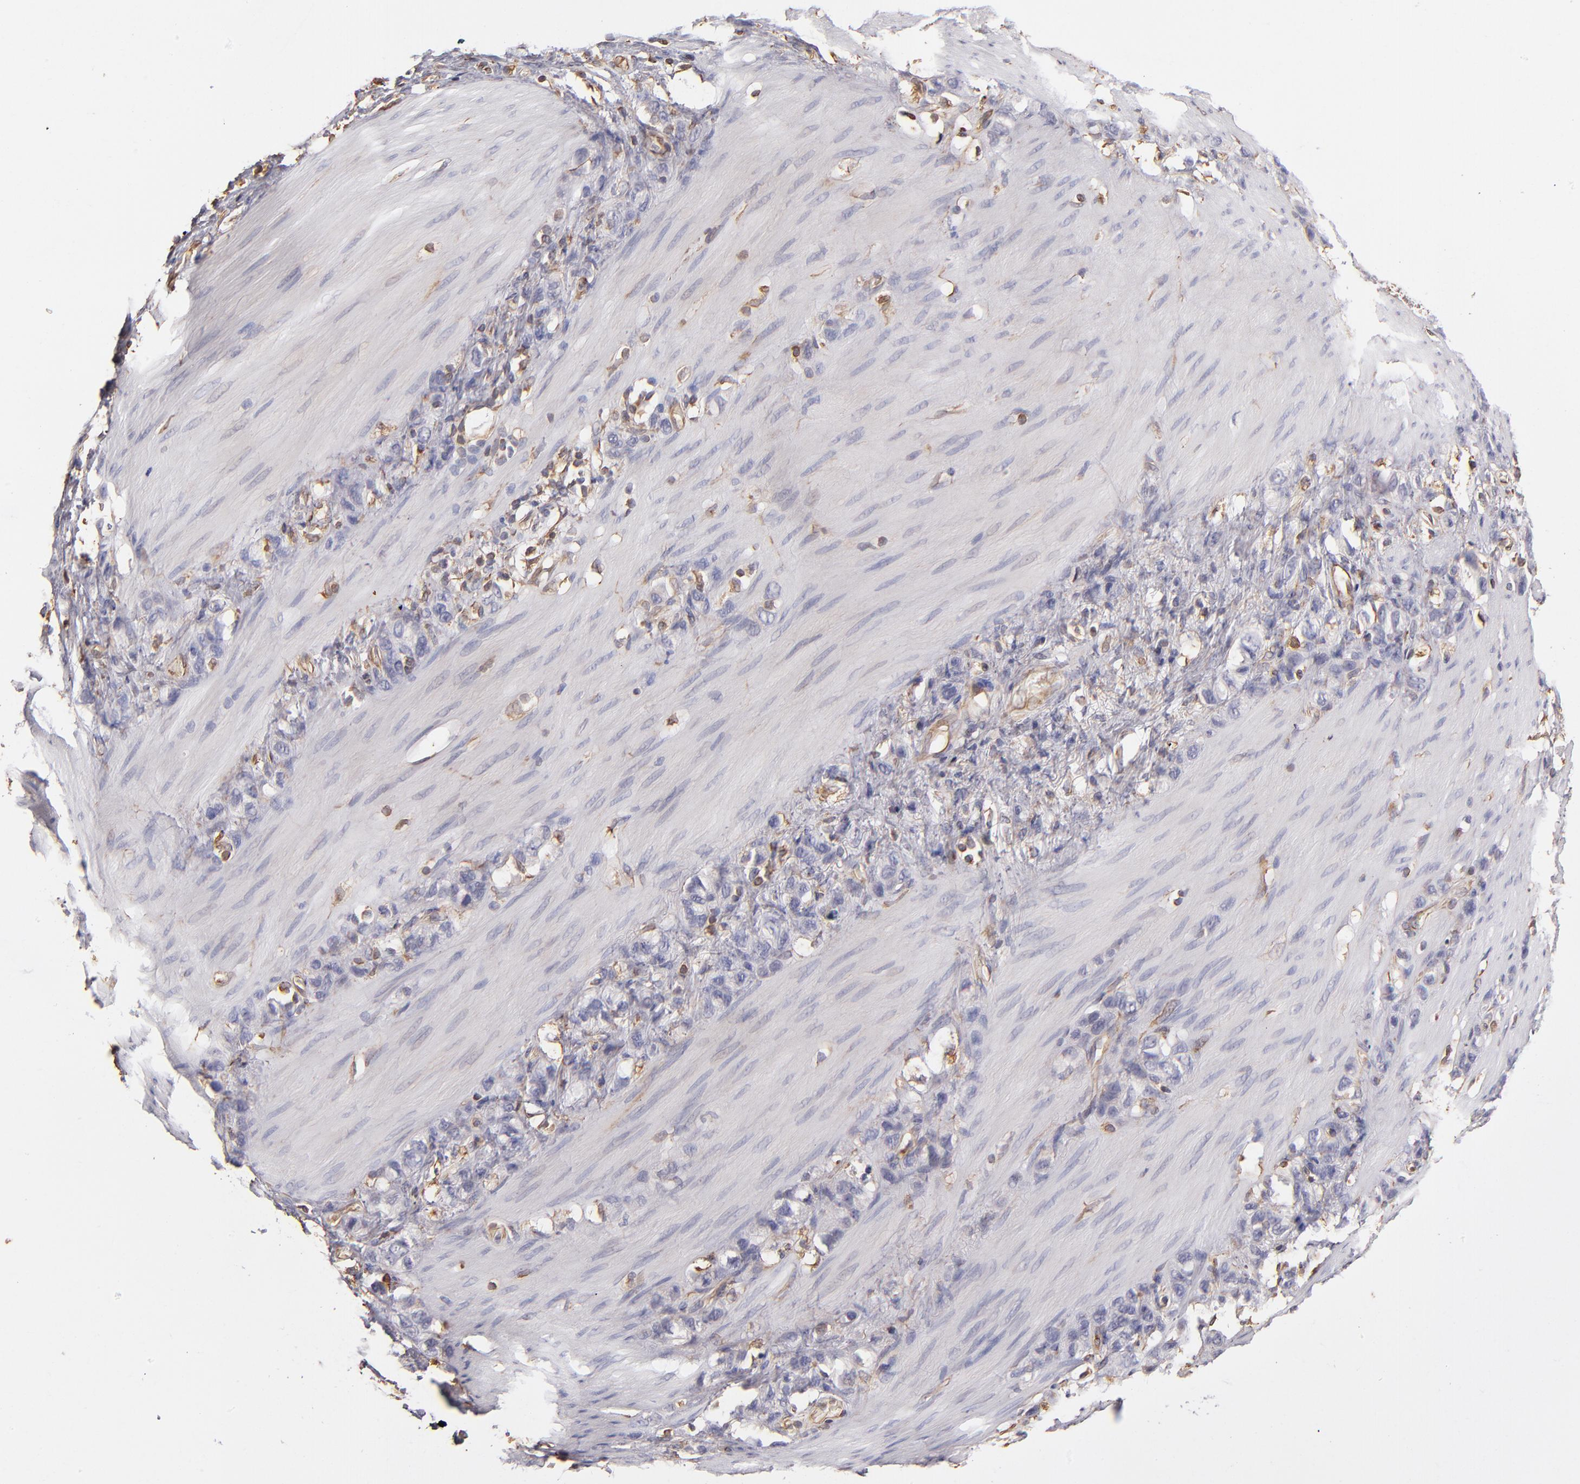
{"staining": {"intensity": "negative", "quantity": "none", "location": "none"}, "tissue": "stomach cancer", "cell_type": "Tumor cells", "image_type": "cancer", "snomed": [{"axis": "morphology", "description": "Normal tissue, NOS"}, {"axis": "morphology", "description": "Adenocarcinoma, NOS"}, {"axis": "morphology", "description": "Adenocarcinoma, High grade"}, {"axis": "topography", "description": "Stomach, upper"}, {"axis": "topography", "description": "Stomach"}], "caption": "Tumor cells show no significant protein expression in stomach adenocarcinoma. Nuclei are stained in blue.", "gene": "ABCC1", "patient": {"sex": "female", "age": 65}}